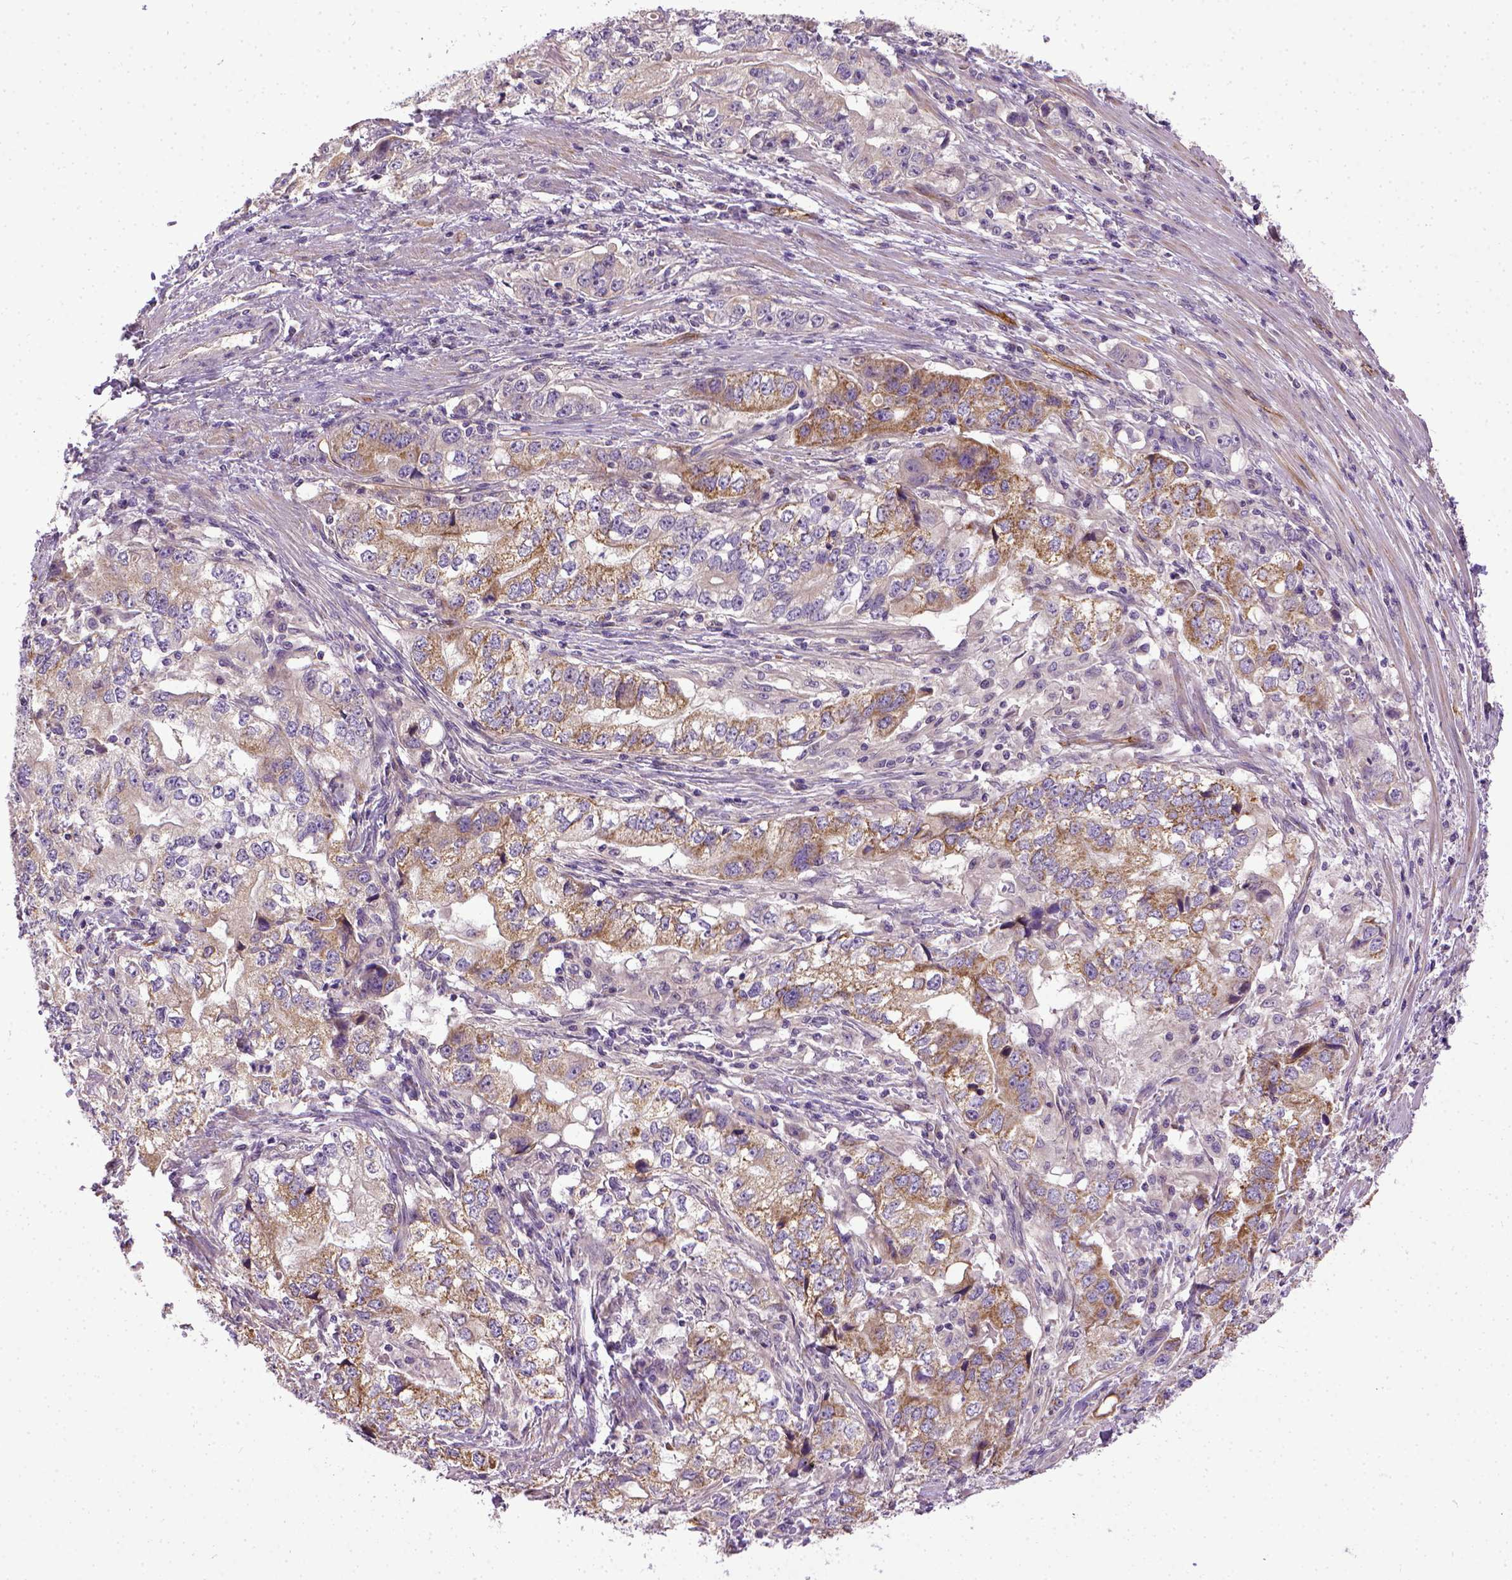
{"staining": {"intensity": "negative", "quantity": "none", "location": "none"}, "tissue": "stomach cancer", "cell_type": "Tumor cells", "image_type": "cancer", "snomed": [{"axis": "morphology", "description": "Adenocarcinoma, NOS"}, {"axis": "topography", "description": "Stomach, lower"}], "caption": "Immunohistochemistry photomicrograph of stomach cancer (adenocarcinoma) stained for a protein (brown), which demonstrates no staining in tumor cells.", "gene": "ENG", "patient": {"sex": "female", "age": 72}}